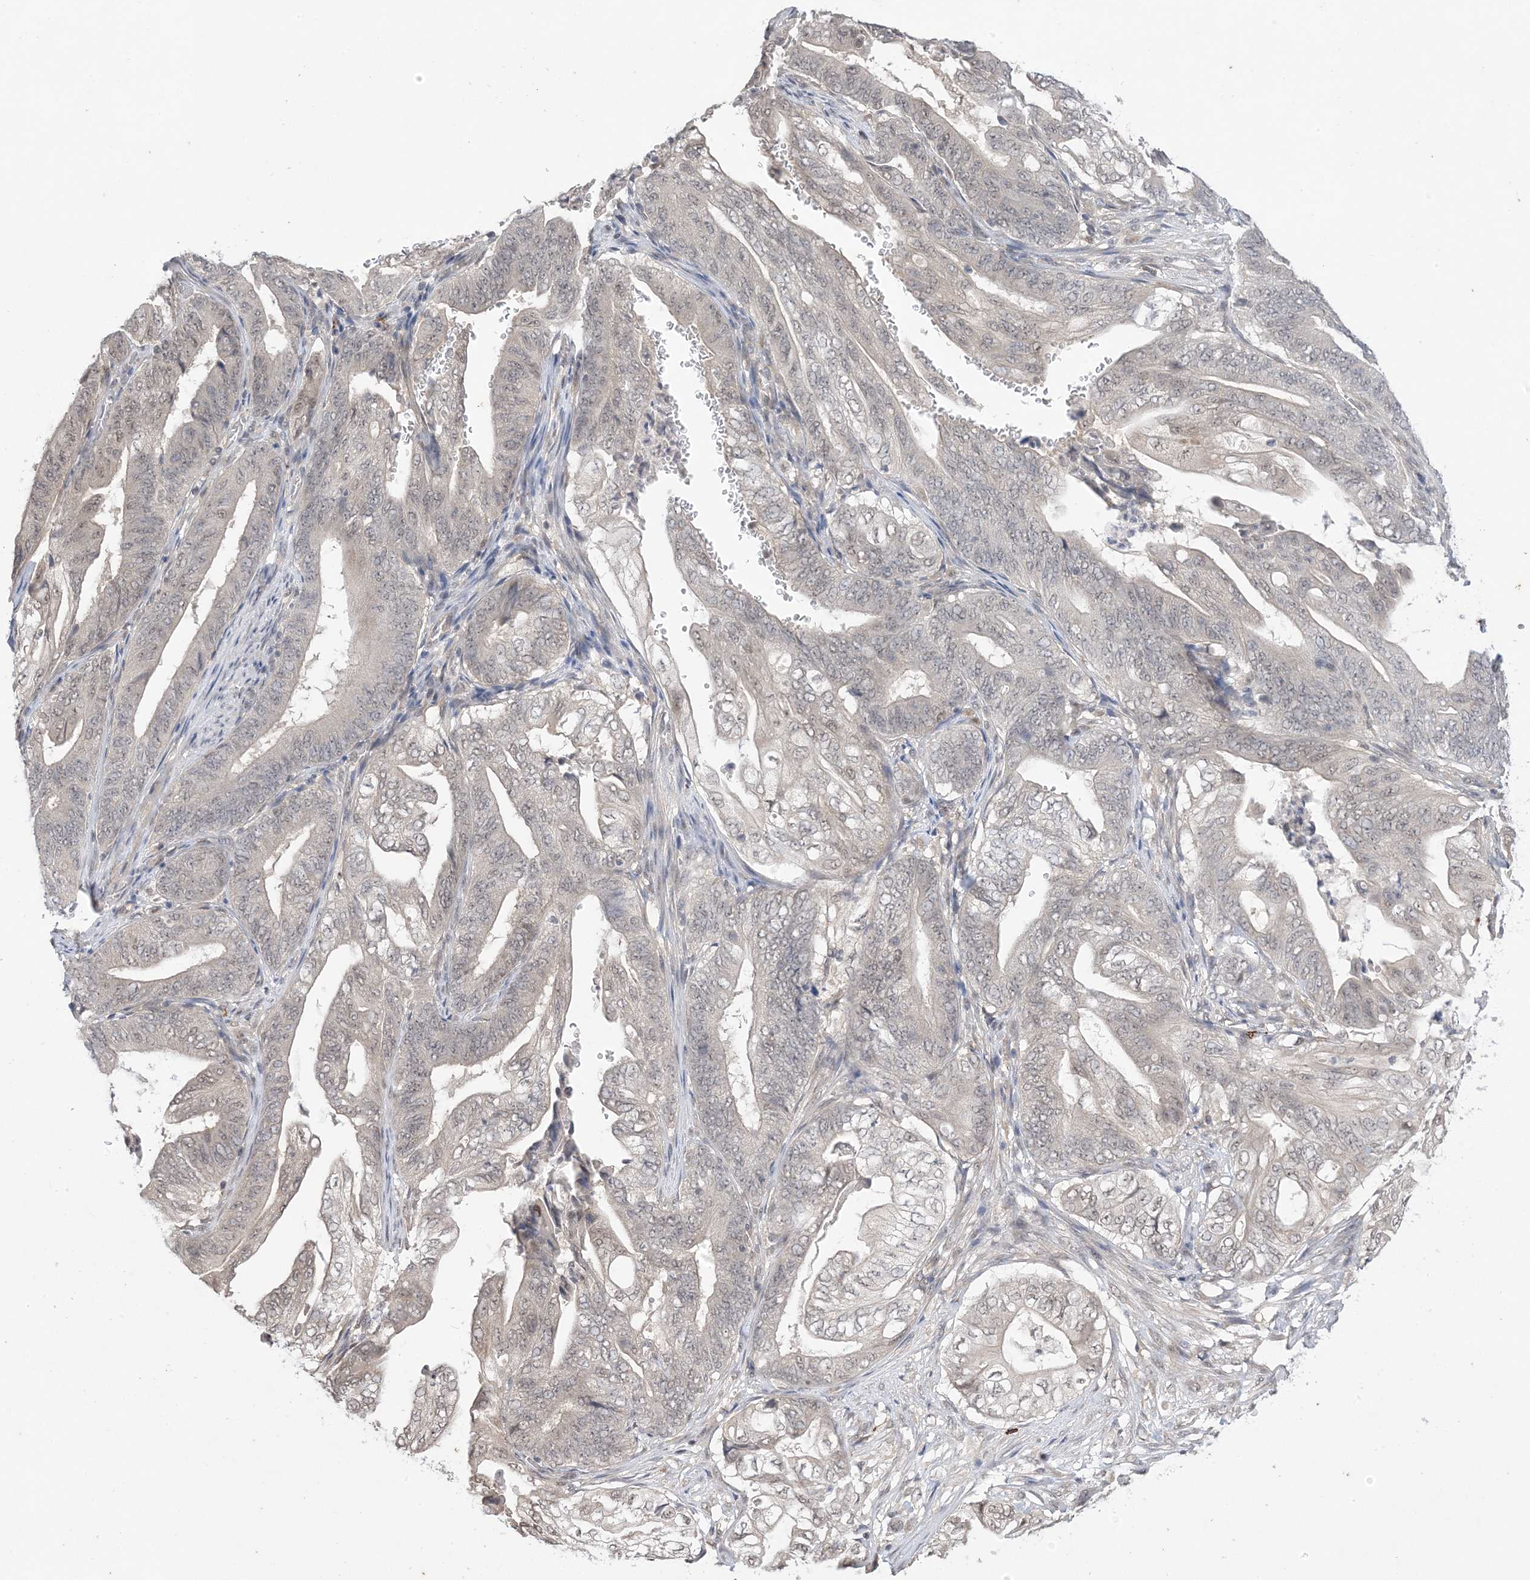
{"staining": {"intensity": "negative", "quantity": "none", "location": "none"}, "tissue": "stomach cancer", "cell_type": "Tumor cells", "image_type": "cancer", "snomed": [{"axis": "morphology", "description": "Adenocarcinoma, NOS"}, {"axis": "topography", "description": "Stomach"}], "caption": "The histopathology image exhibits no significant expression in tumor cells of stomach cancer (adenocarcinoma).", "gene": "RANBP9", "patient": {"sex": "female", "age": 73}}